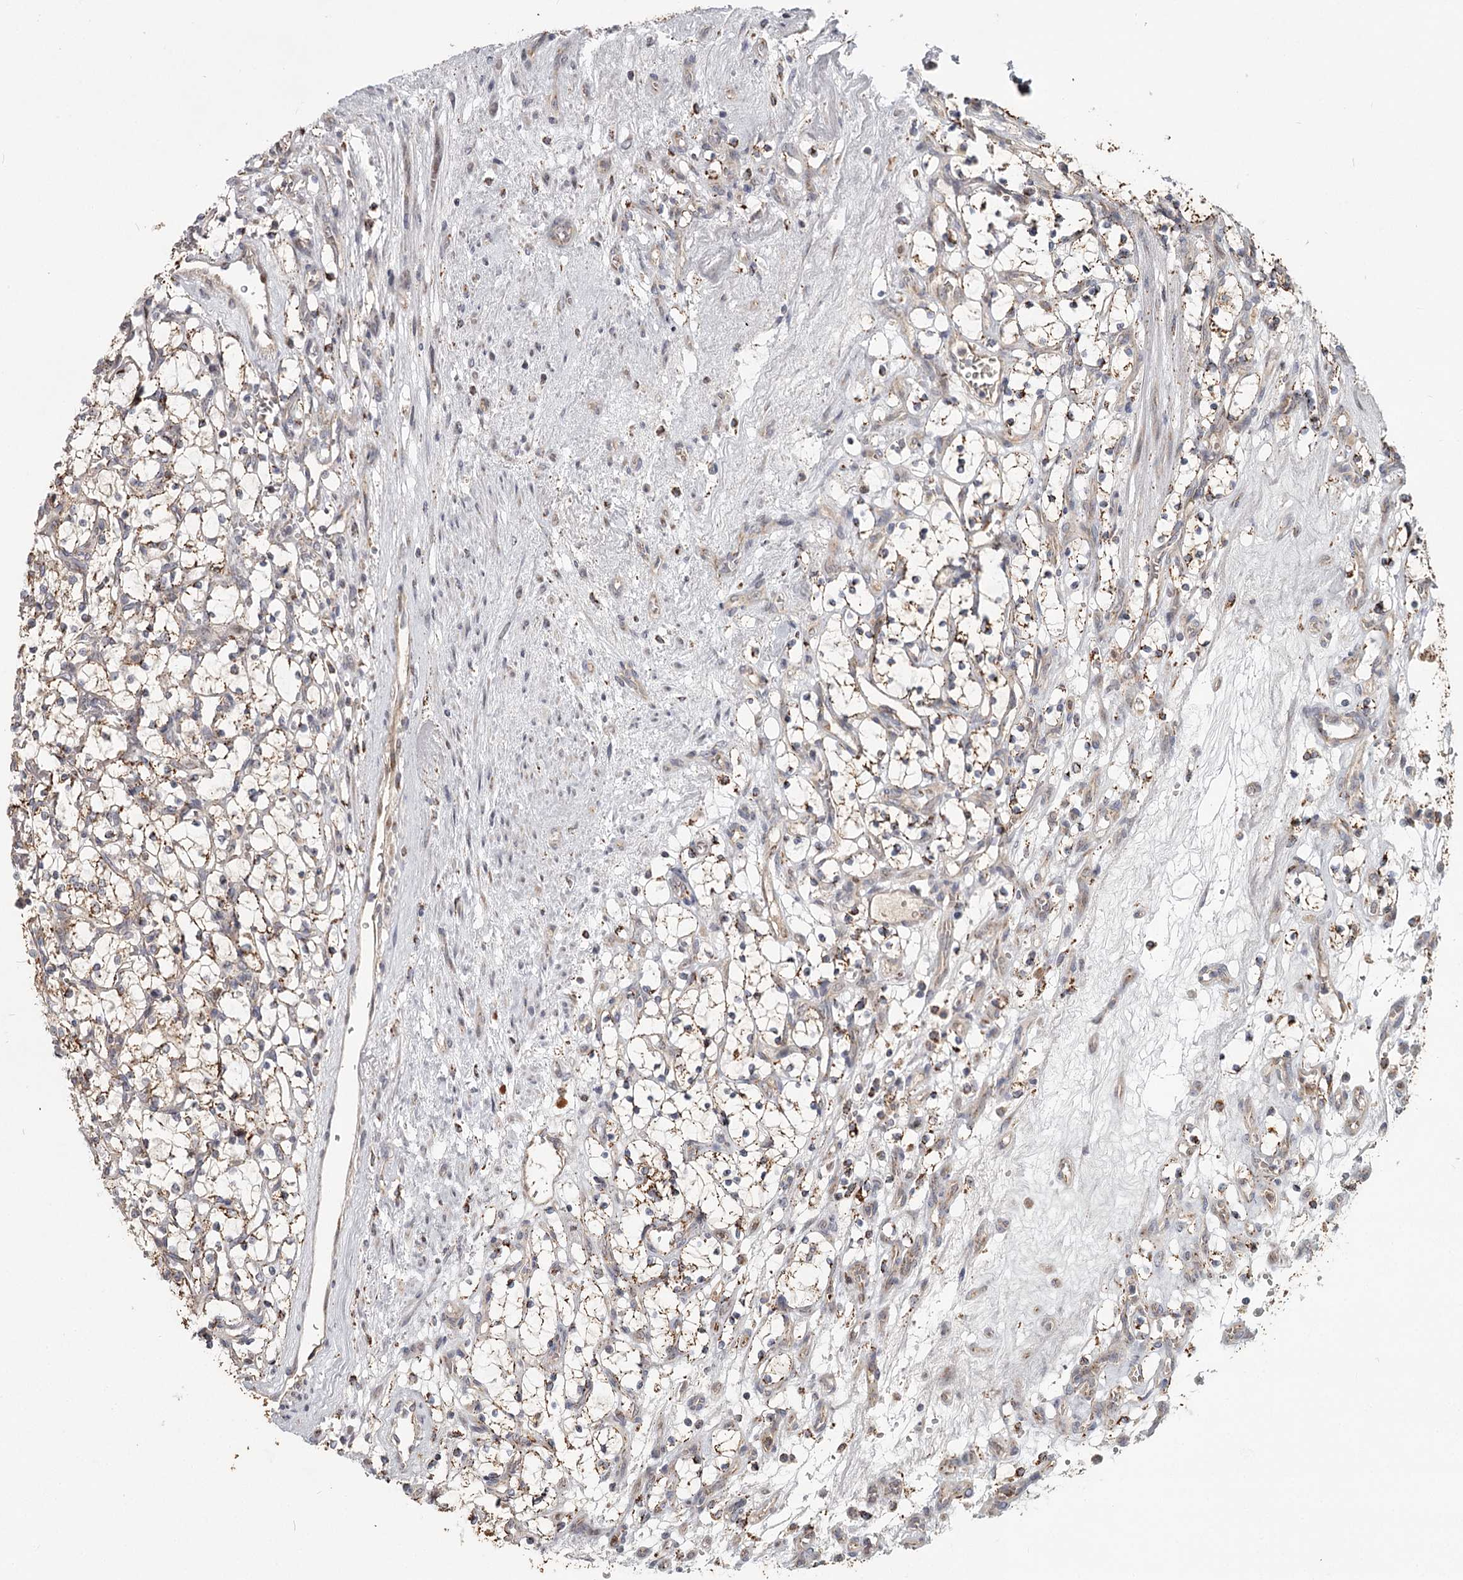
{"staining": {"intensity": "weak", "quantity": "<25%", "location": "cytoplasmic/membranous"}, "tissue": "renal cancer", "cell_type": "Tumor cells", "image_type": "cancer", "snomed": [{"axis": "morphology", "description": "Adenocarcinoma, NOS"}, {"axis": "topography", "description": "Kidney"}], "caption": "An IHC micrograph of renal cancer (adenocarcinoma) is shown. There is no staining in tumor cells of renal cancer (adenocarcinoma).", "gene": "CDC123", "patient": {"sex": "female", "age": 69}}